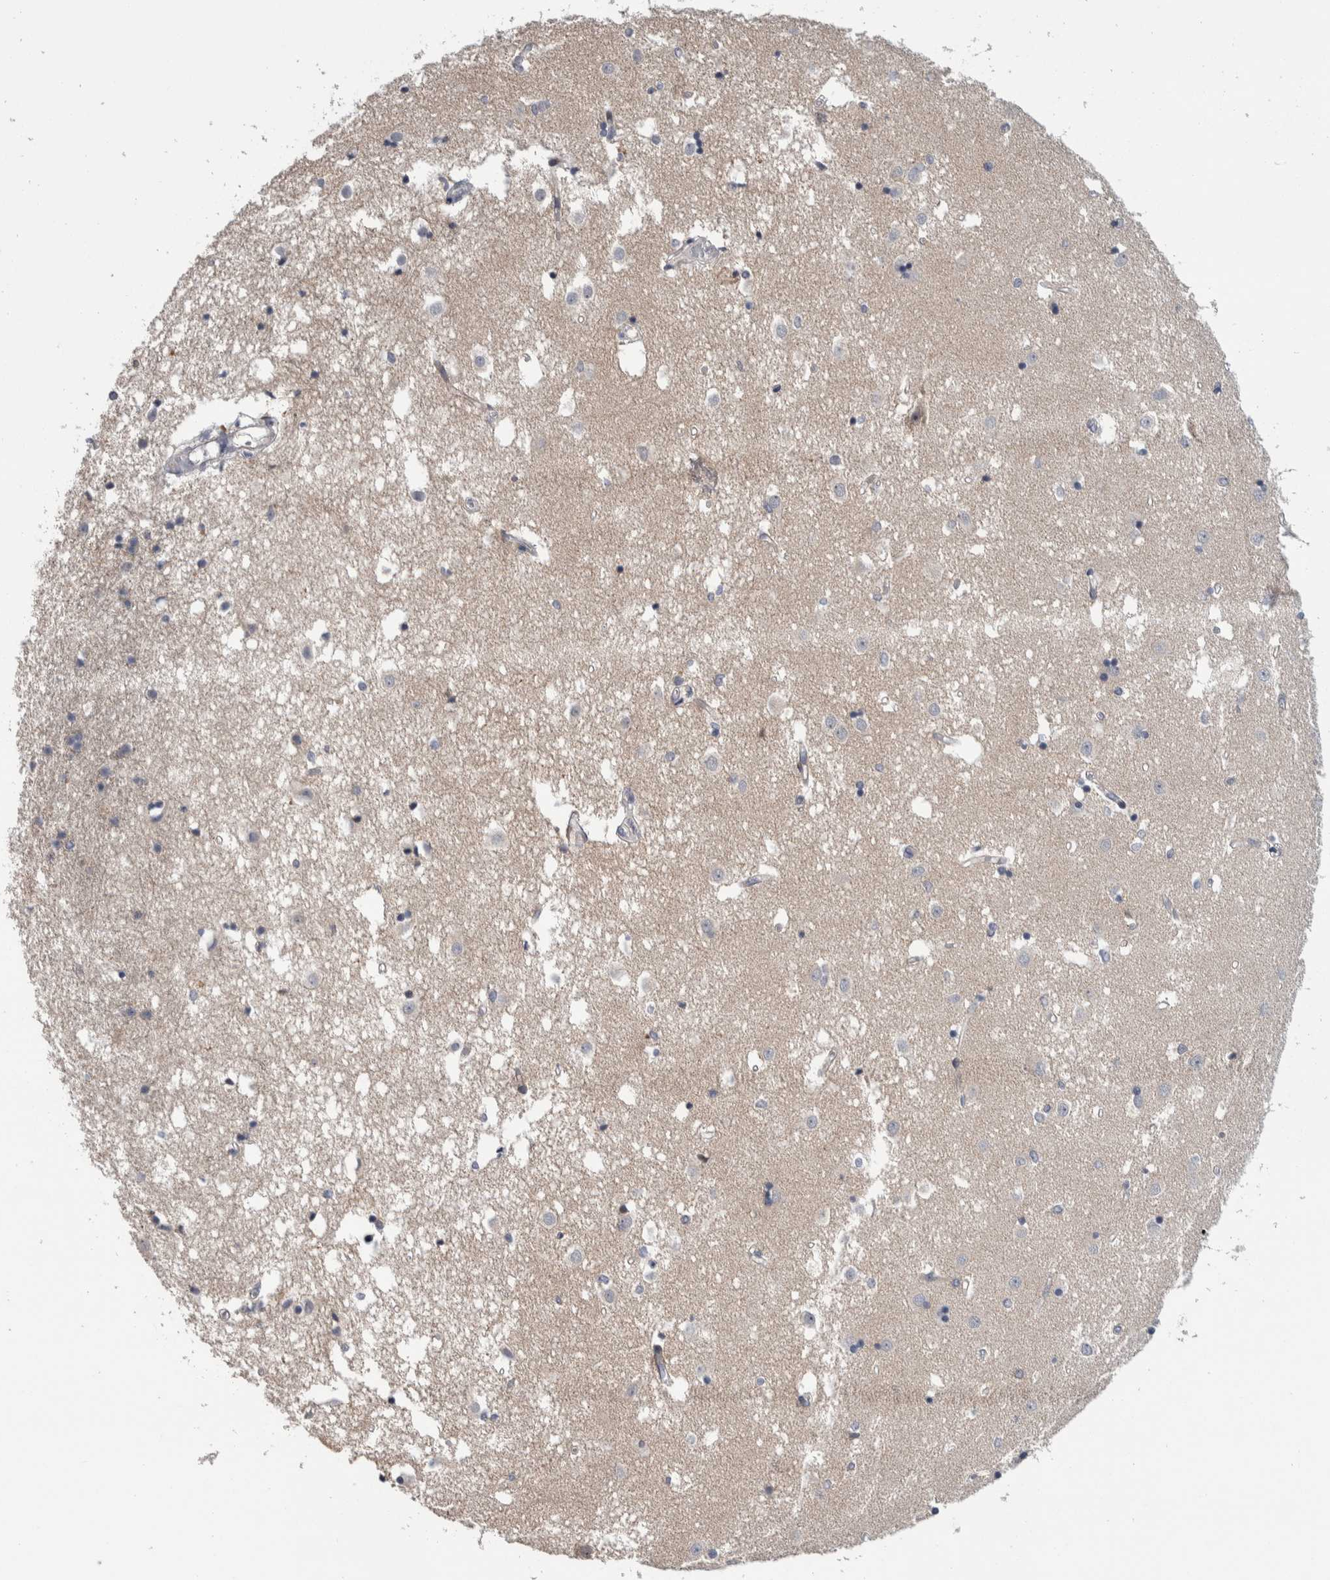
{"staining": {"intensity": "negative", "quantity": "none", "location": "none"}, "tissue": "caudate", "cell_type": "Glial cells", "image_type": "normal", "snomed": [{"axis": "morphology", "description": "Normal tissue, NOS"}, {"axis": "topography", "description": "Lateral ventricle wall"}], "caption": "An IHC histopathology image of benign caudate is shown. There is no staining in glial cells of caudate.", "gene": "PRRG4", "patient": {"sex": "male", "age": 45}}